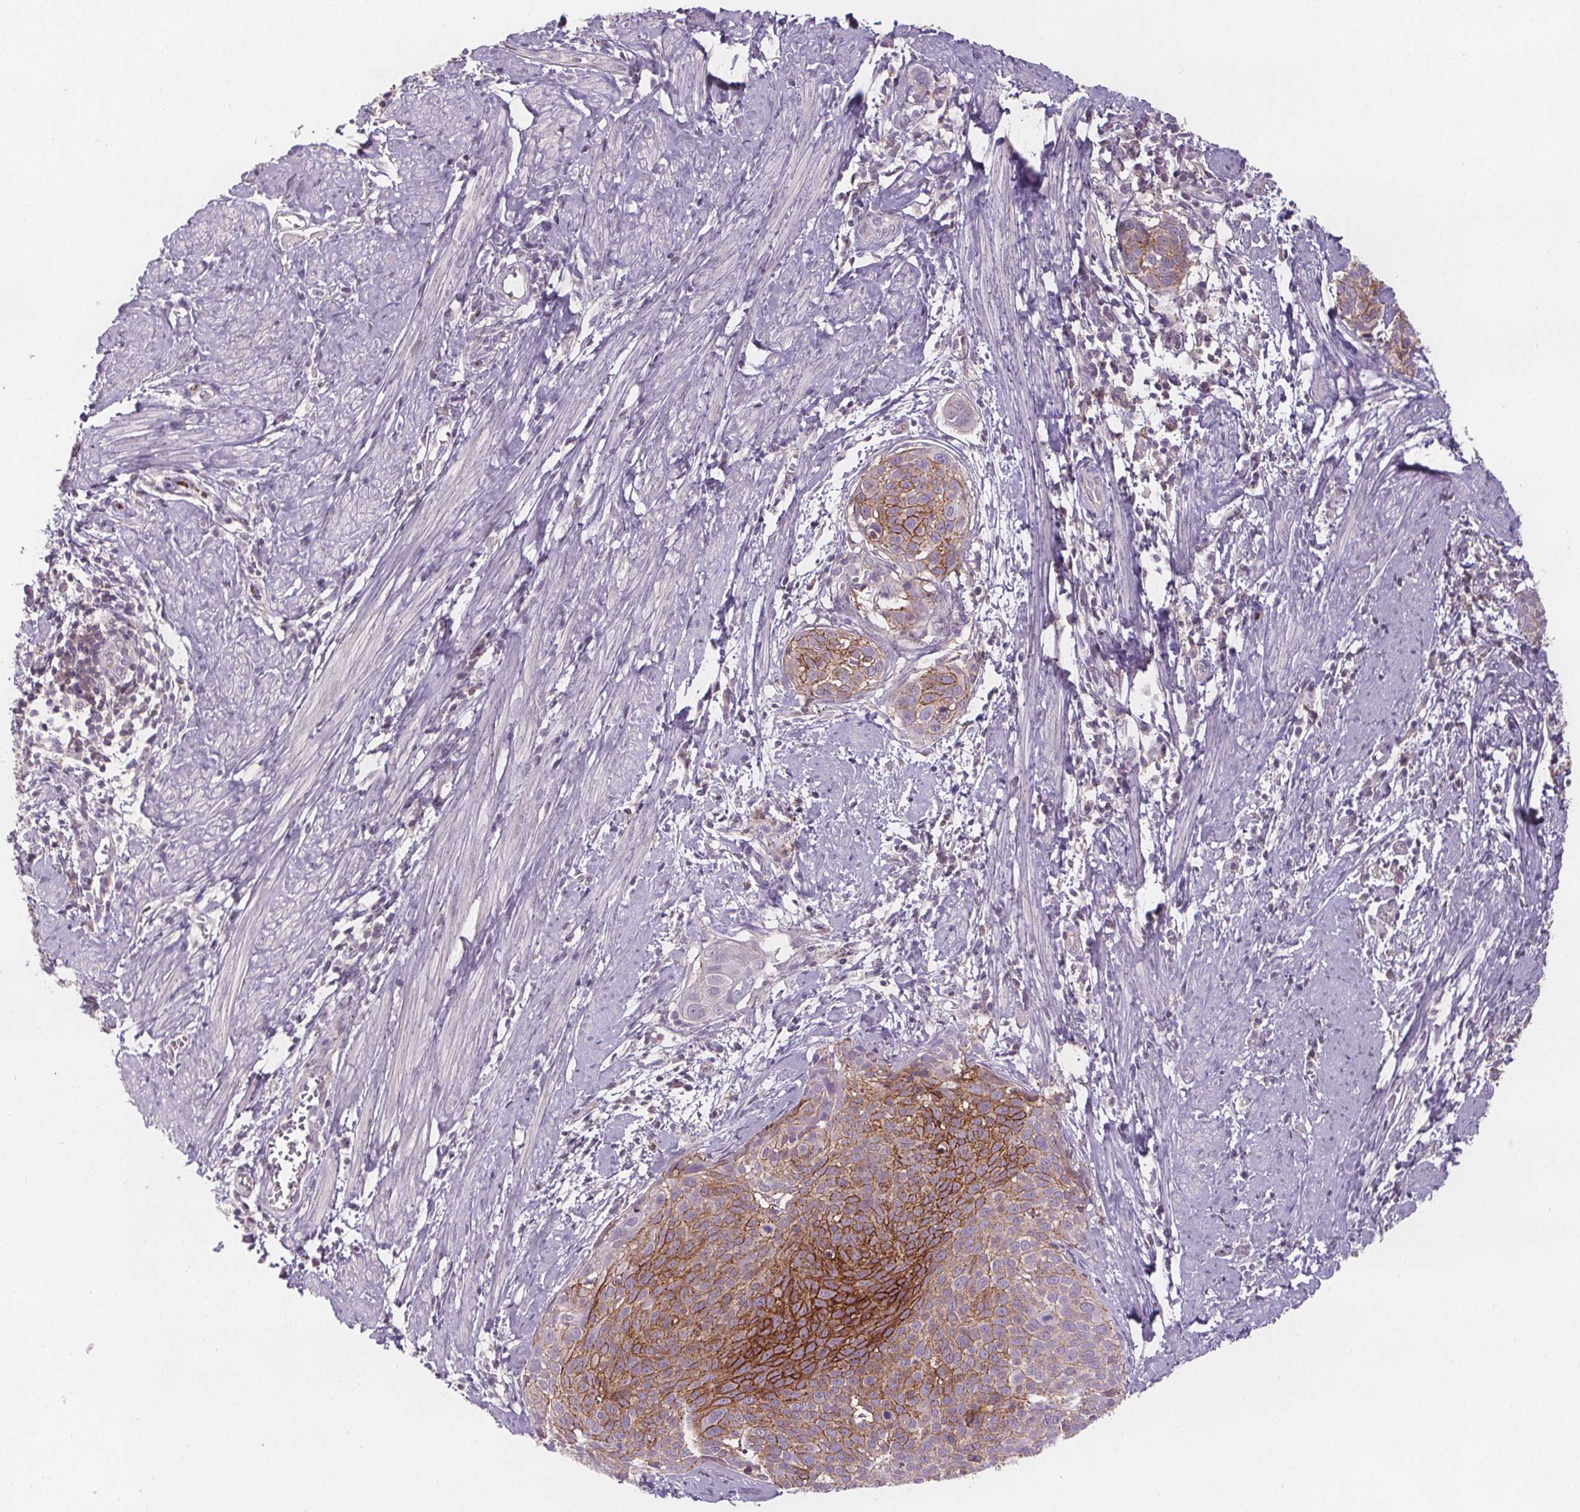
{"staining": {"intensity": "moderate", "quantity": ">75%", "location": "cytoplasmic/membranous"}, "tissue": "cervical cancer", "cell_type": "Tumor cells", "image_type": "cancer", "snomed": [{"axis": "morphology", "description": "Squamous cell carcinoma, NOS"}, {"axis": "topography", "description": "Cervix"}], "caption": "Protein staining shows moderate cytoplasmic/membranous staining in about >75% of tumor cells in cervical cancer.", "gene": "ATP1A1", "patient": {"sex": "female", "age": 39}}